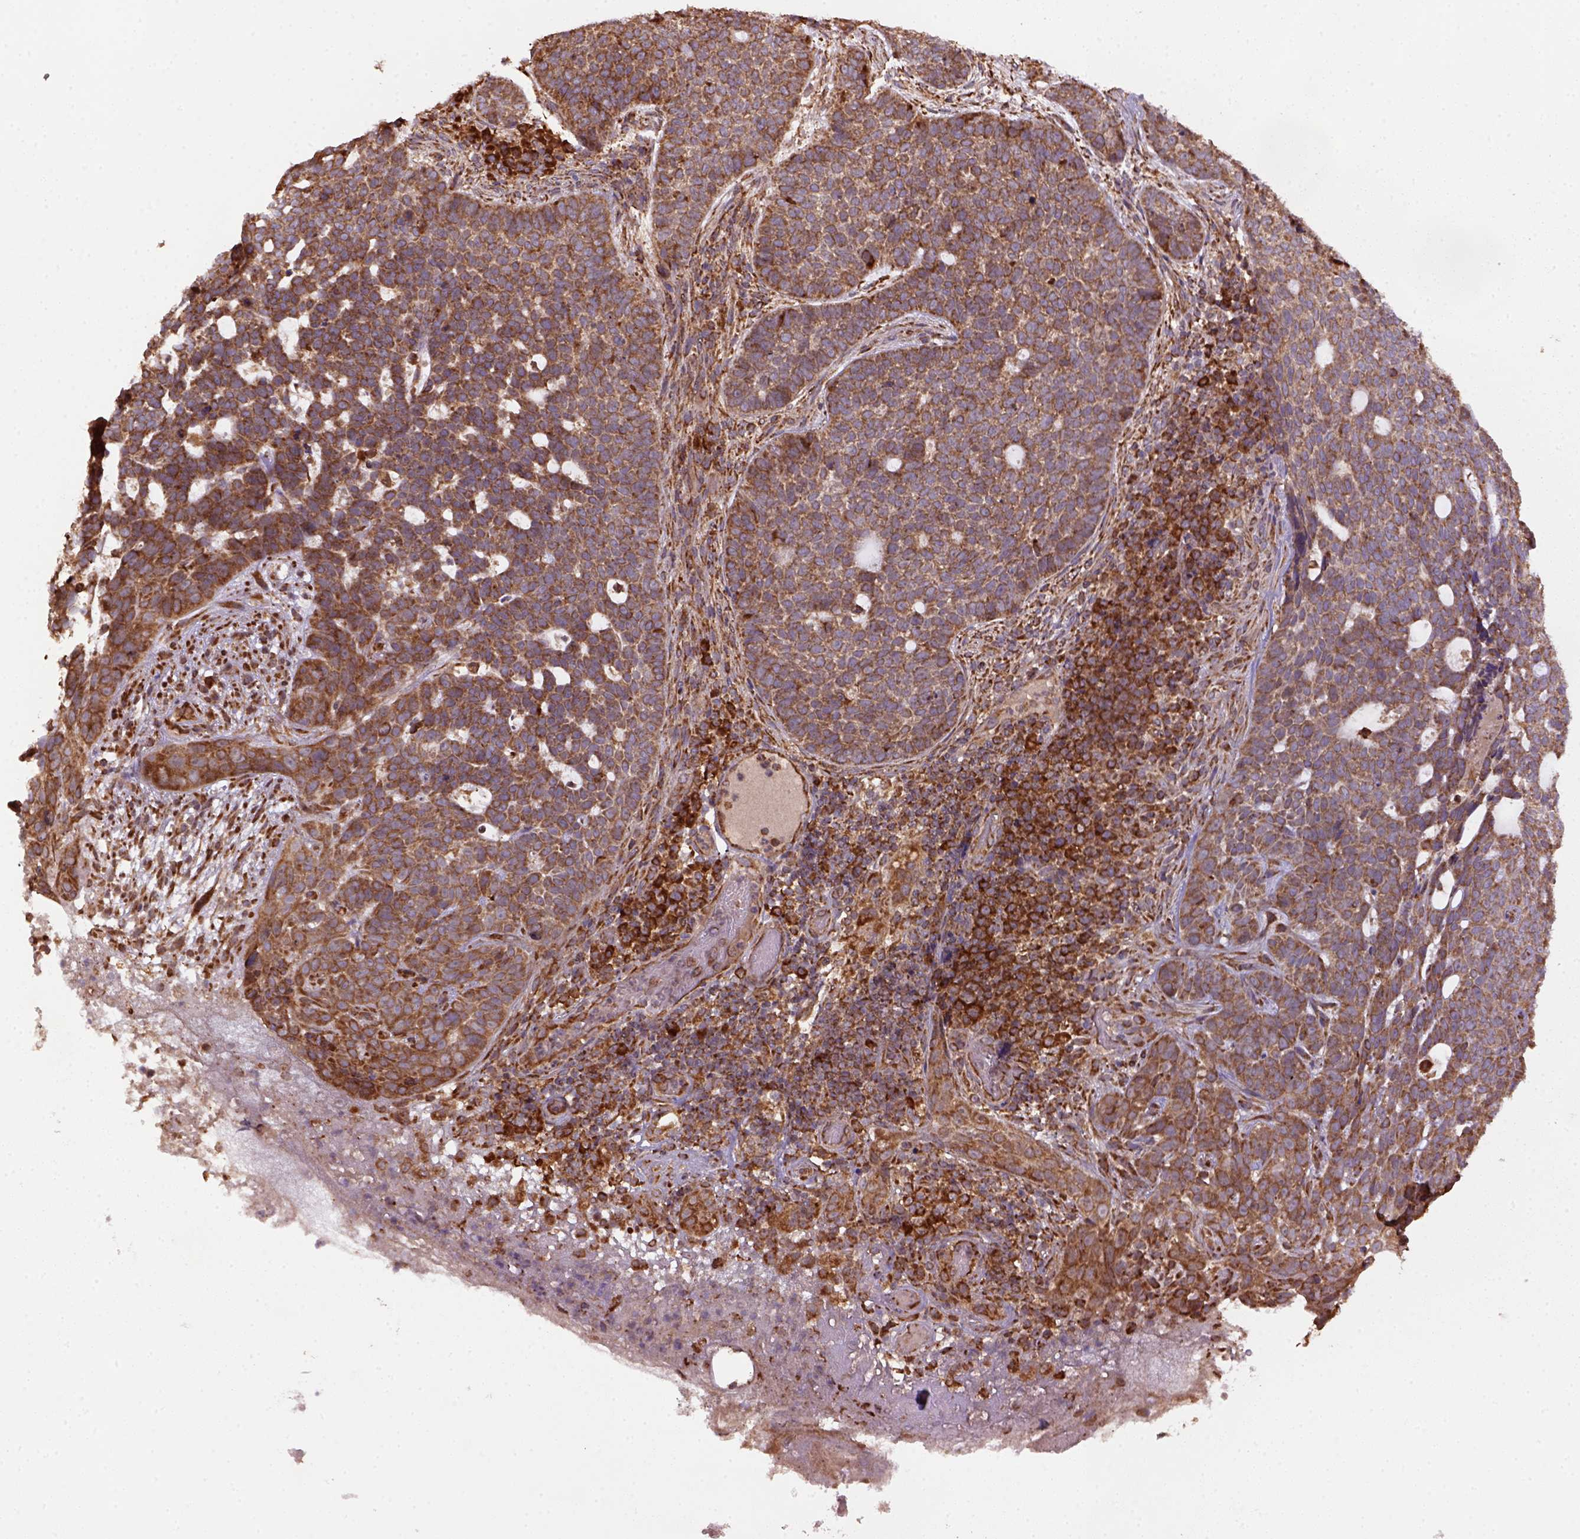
{"staining": {"intensity": "moderate", "quantity": ">75%", "location": "cytoplasmic/membranous"}, "tissue": "skin cancer", "cell_type": "Tumor cells", "image_type": "cancer", "snomed": [{"axis": "morphology", "description": "Basal cell carcinoma"}, {"axis": "topography", "description": "Skin"}], "caption": "A high-resolution image shows IHC staining of basal cell carcinoma (skin), which shows moderate cytoplasmic/membranous staining in about >75% of tumor cells.", "gene": "MAPK8IP3", "patient": {"sex": "female", "age": 69}}